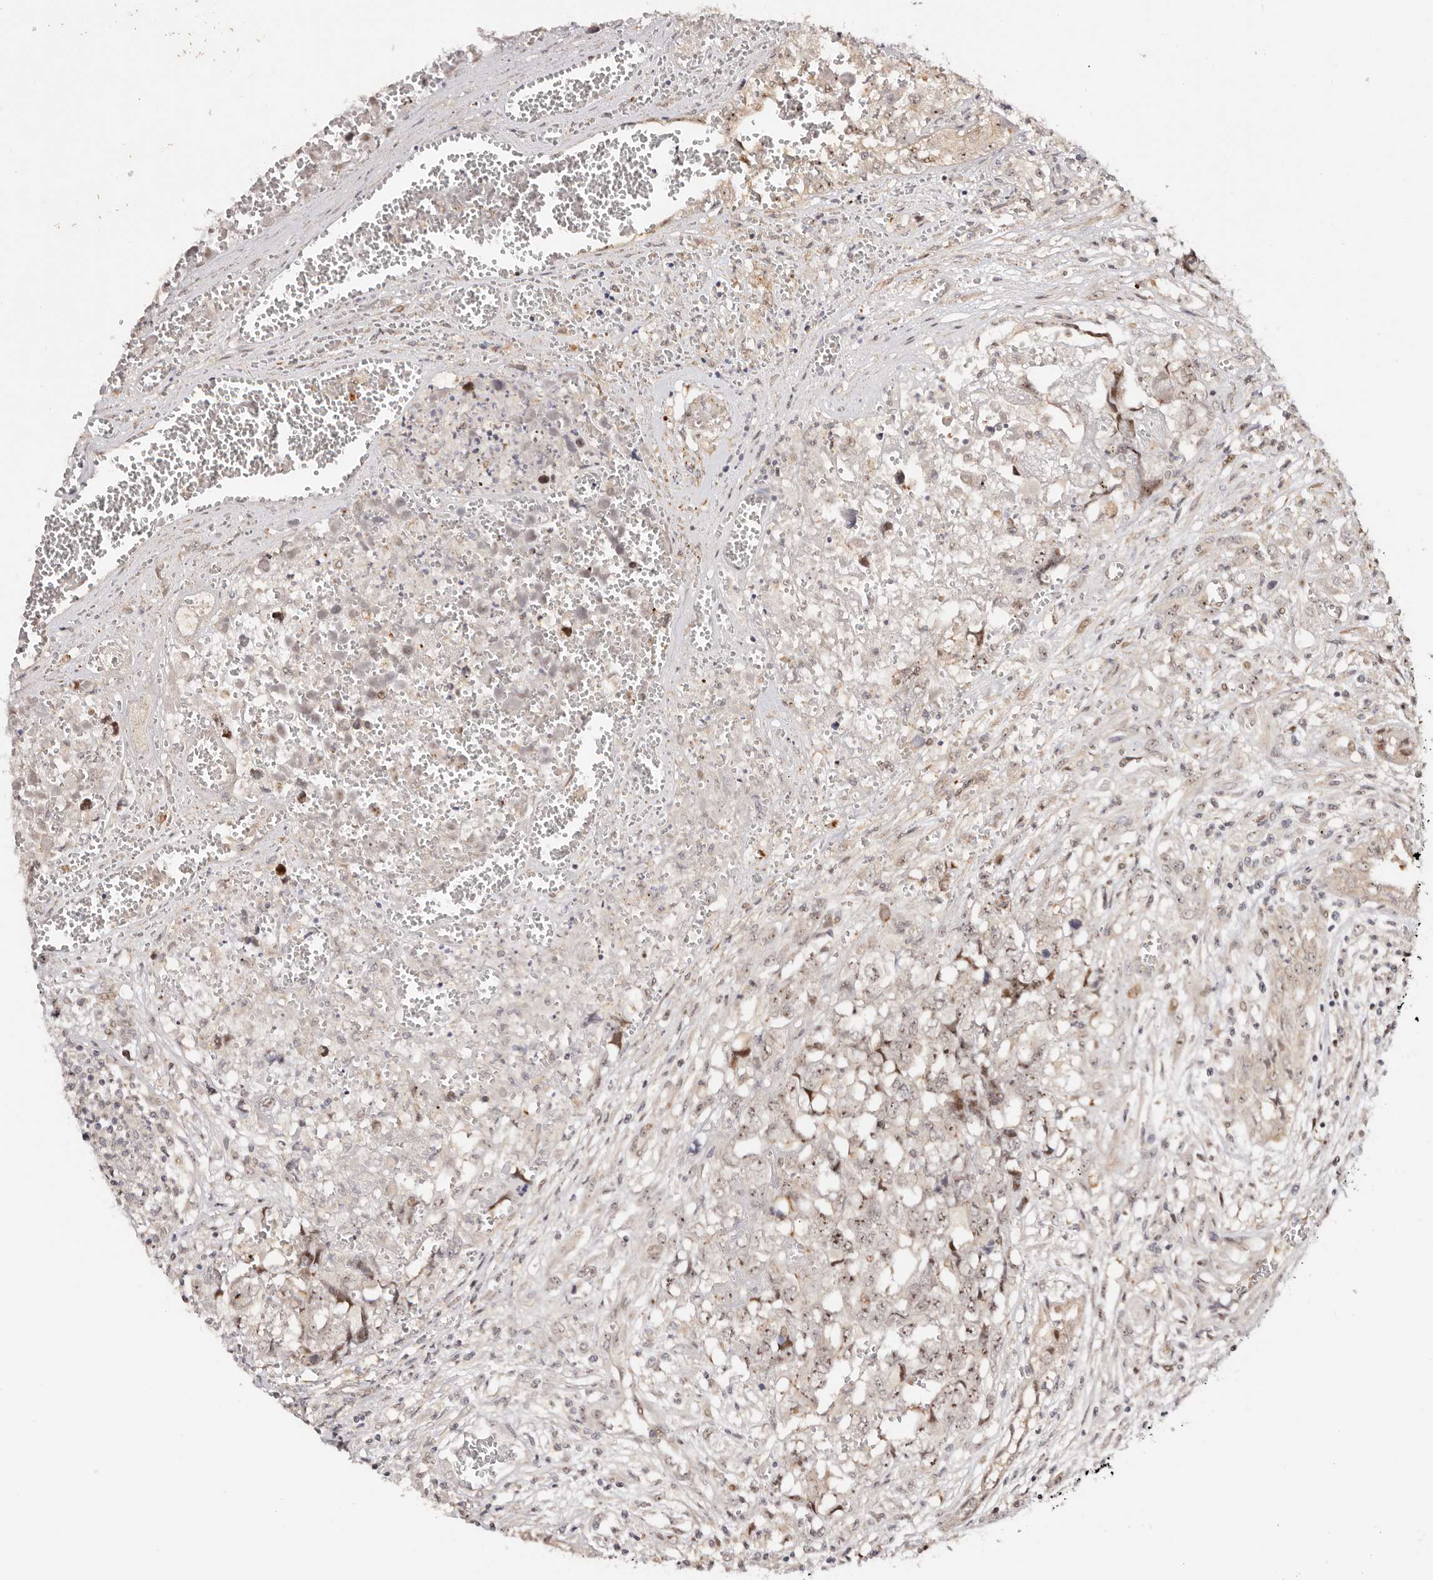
{"staining": {"intensity": "moderate", "quantity": "25%-75%", "location": "nuclear"}, "tissue": "testis cancer", "cell_type": "Tumor cells", "image_type": "cancer", "snomed": [{"axis": "morphology", "description": "Carcinoma, Embryonal, NOS"}, {"axis": "topography", "description": "Testis"}], "caption": "Protein expression analysis of human testis cancer (embryonal carcinoma) reveals moderate nuclear positivity in approximately 25%-75% of tumor cells.", "gene": "ODF2L", "patient": {"sex": "male", "age": 31}}